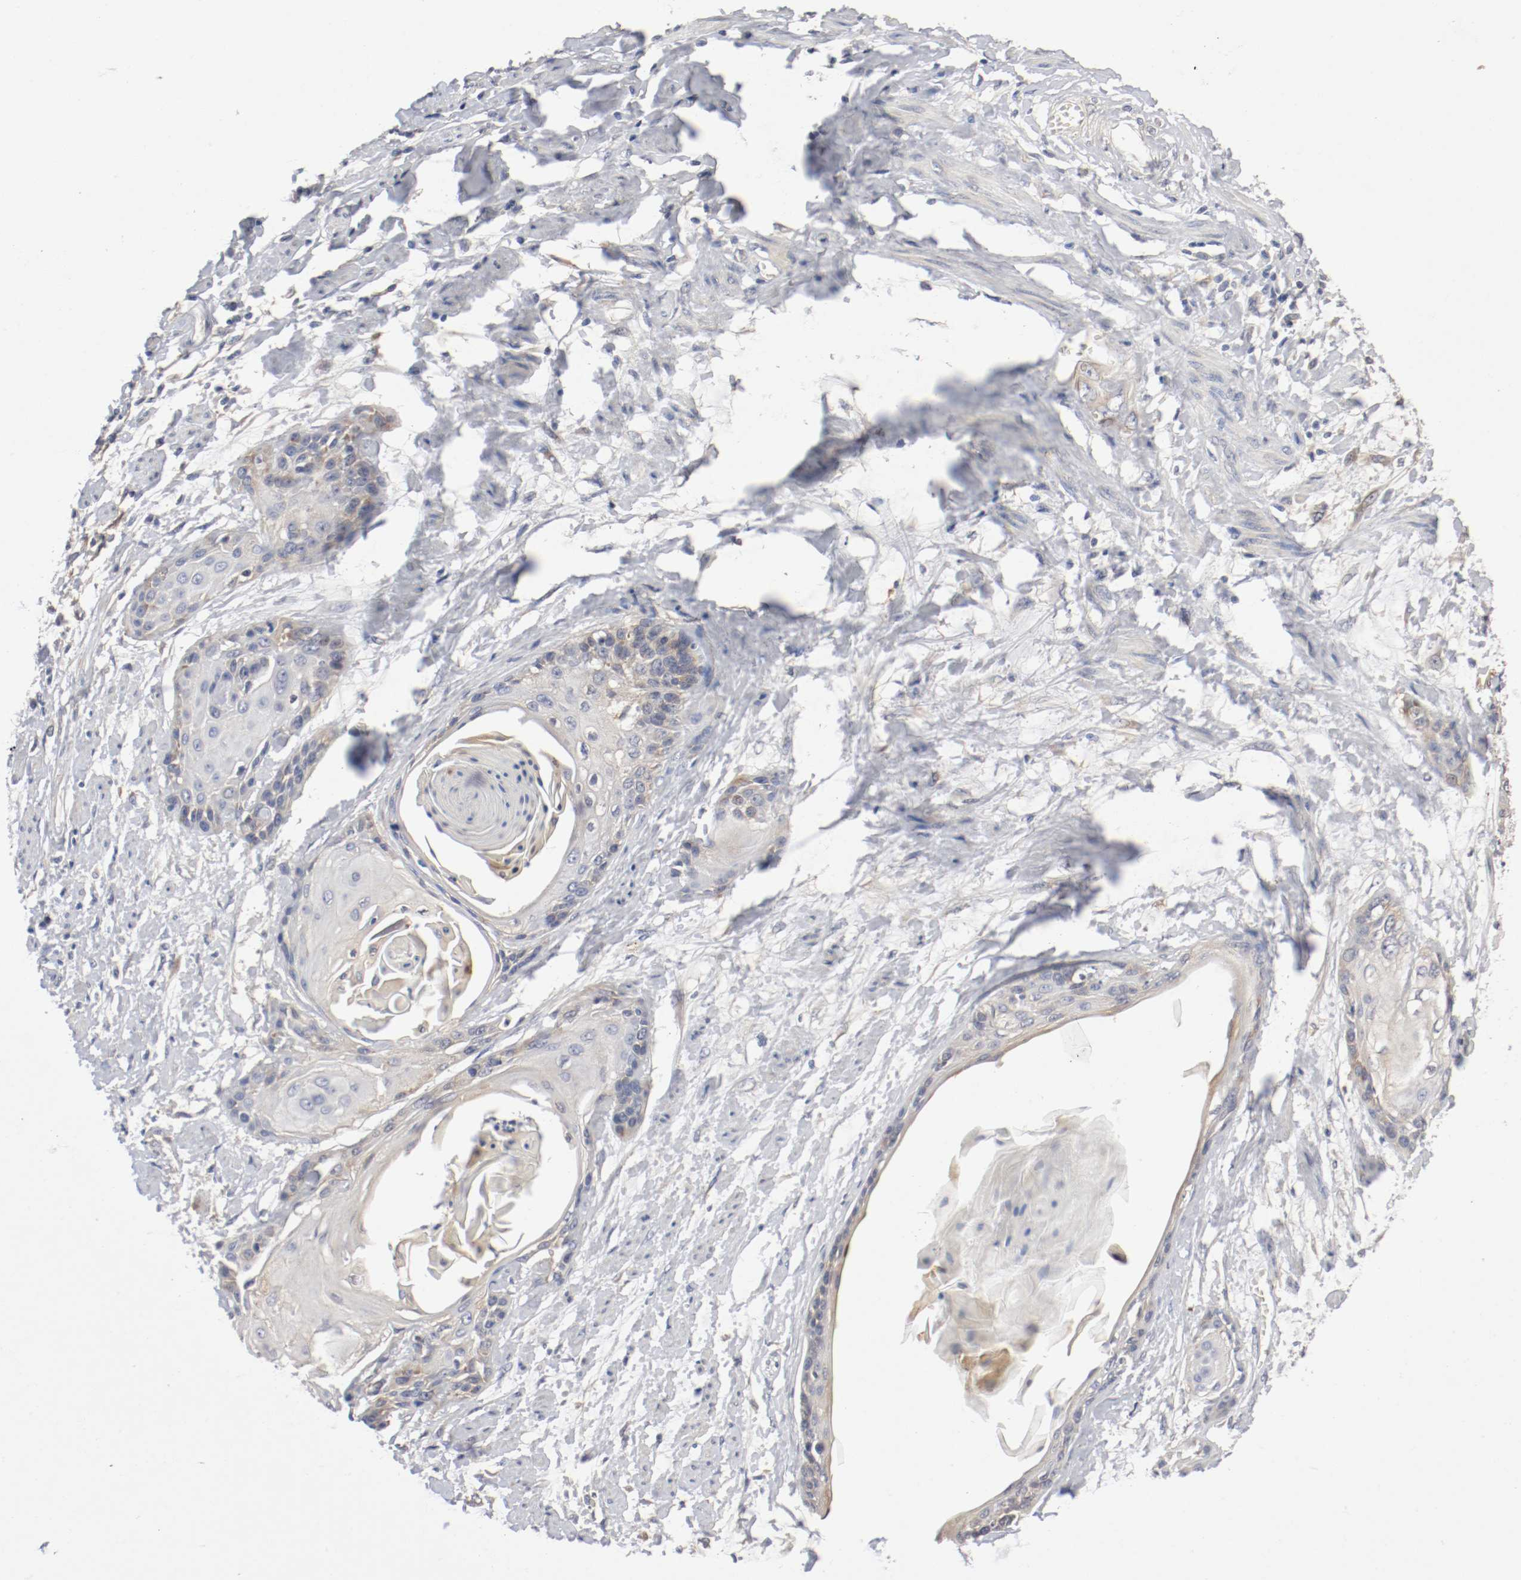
{"staining": {"intensity": "weak", "quantity": "<25%", "location": "cytoplasmic/membranous"}, "tissue": "cervical cancer", "cell_type": "Tumor cells", "image_type": "cancer", "snomed": [{"axis": "morphology", "description": "Squamous cell carcinoma, NOS"}, {"axis": "topography", "description": "Cervix"}], "caption": "High magnification brightfield microscopy of cervical cancer stained with DAB (3,3'-diaminobenzidine) (brown) and counterstained with hematoxylin (blue): tumor cells show no significant positivity. (Brightfield microscopy of DAB immunohistochemistry (IHC) at high magnification).", "gene": "REN", "patient": {"sex": "female", "age": 57}}